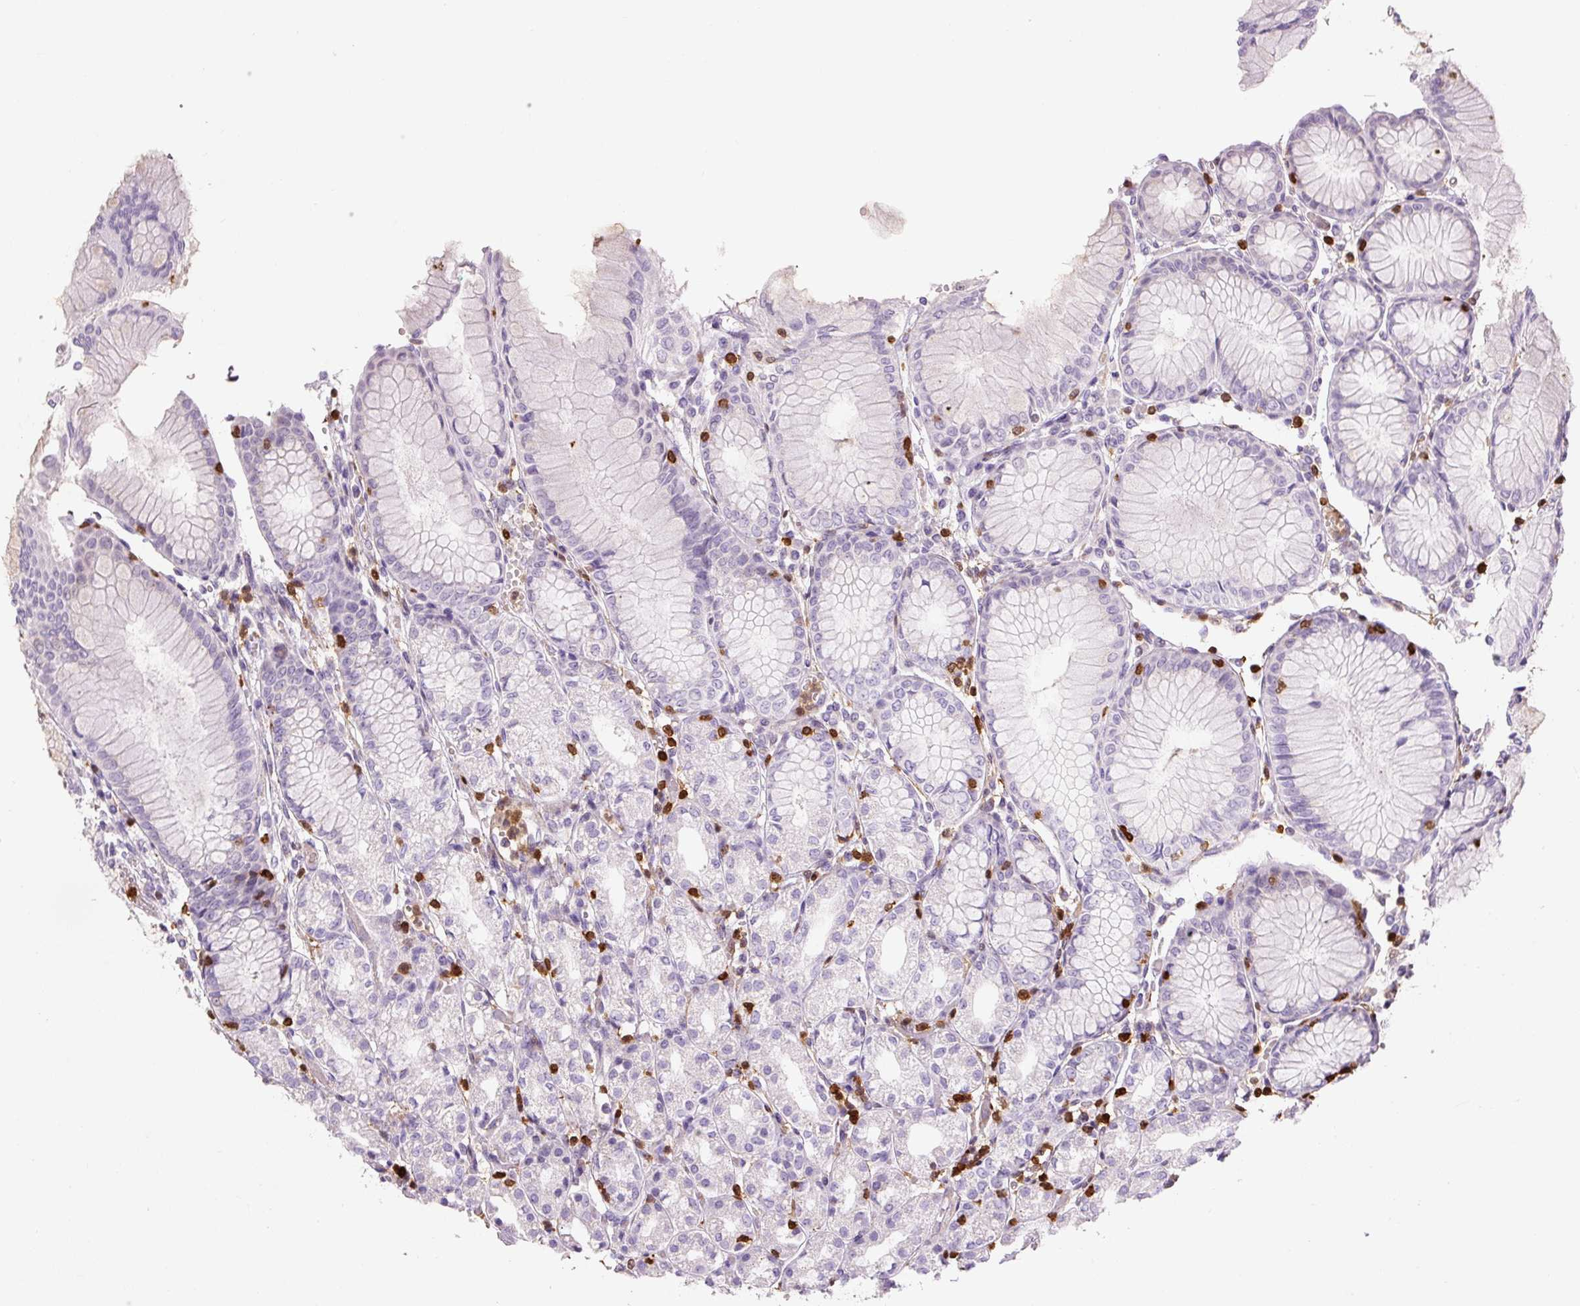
{"staining": {"intensity": "negative", "quantity": "none", "location": "none"}, "tissue": "stomach", "cell_type": "Glandular cells", "image_type": "normal", "snomed": [{"axis": "morphology", "description": "Normal tissue, NOS"}, {"axis": "topography", "description": "Stomach"}], "caption": "IHC of unremarkable human stomach shows no positivity in glandular cells.", "gene": "S100A4", "patient": {"sex": "female", "age": 57}}